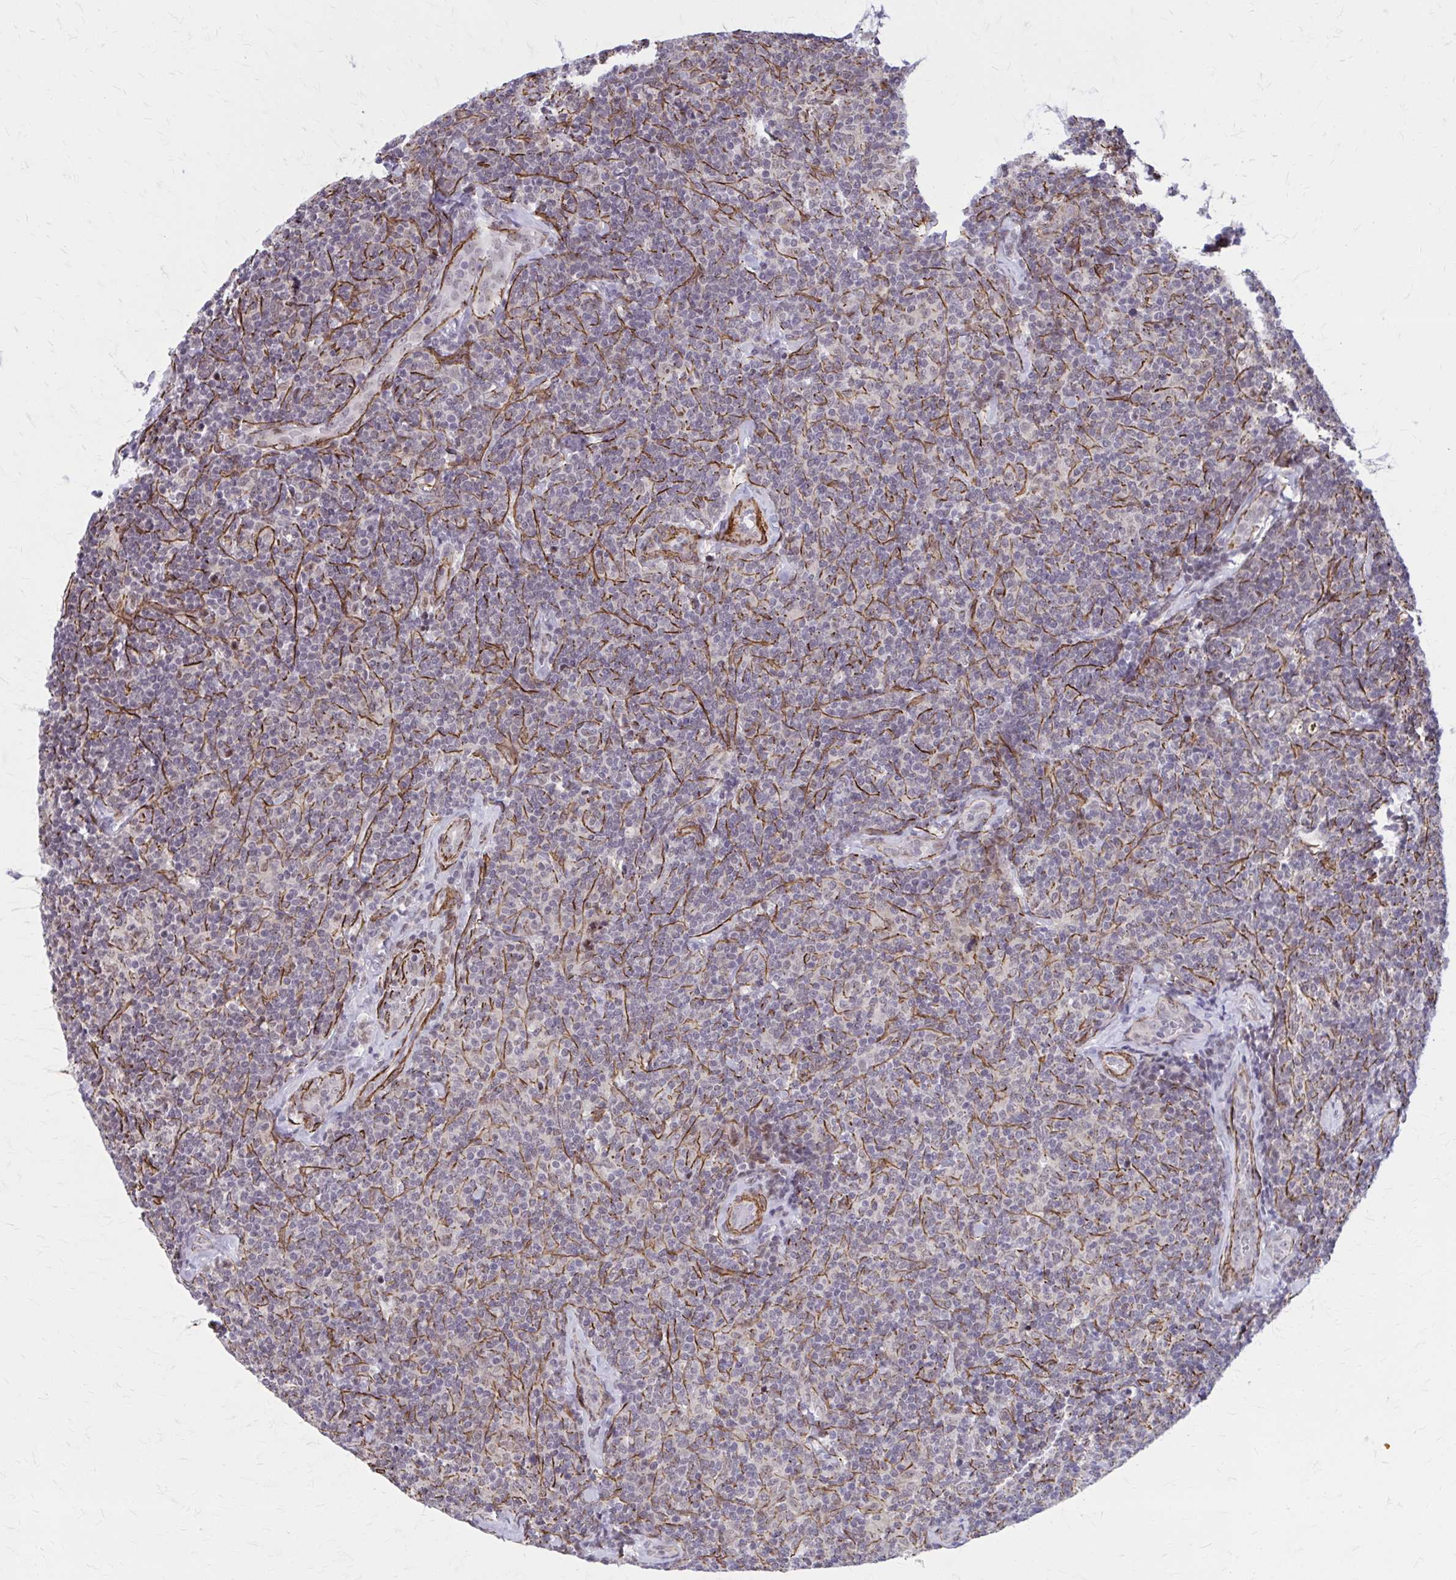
{"staining": {"intensity": "negative", "quantity": "none", "location": "none"}, "tissue": "lymphoma", "cell_type": "Tumor cells", "image_type": "cancer", "snomed": [{"axis": "morphology", "description": "Malignant lymphoma, non-Hodgkin's type, Low grade"}, {"axis": "topography", "description": "Lymph node"}], "caption": "This is an immunohistochemistry (IHC) micrograph of human lymphoma. There is no staining in tumor cells.", "gene": "NRBF2", "patient": {"sex": "female", "age": 56}}